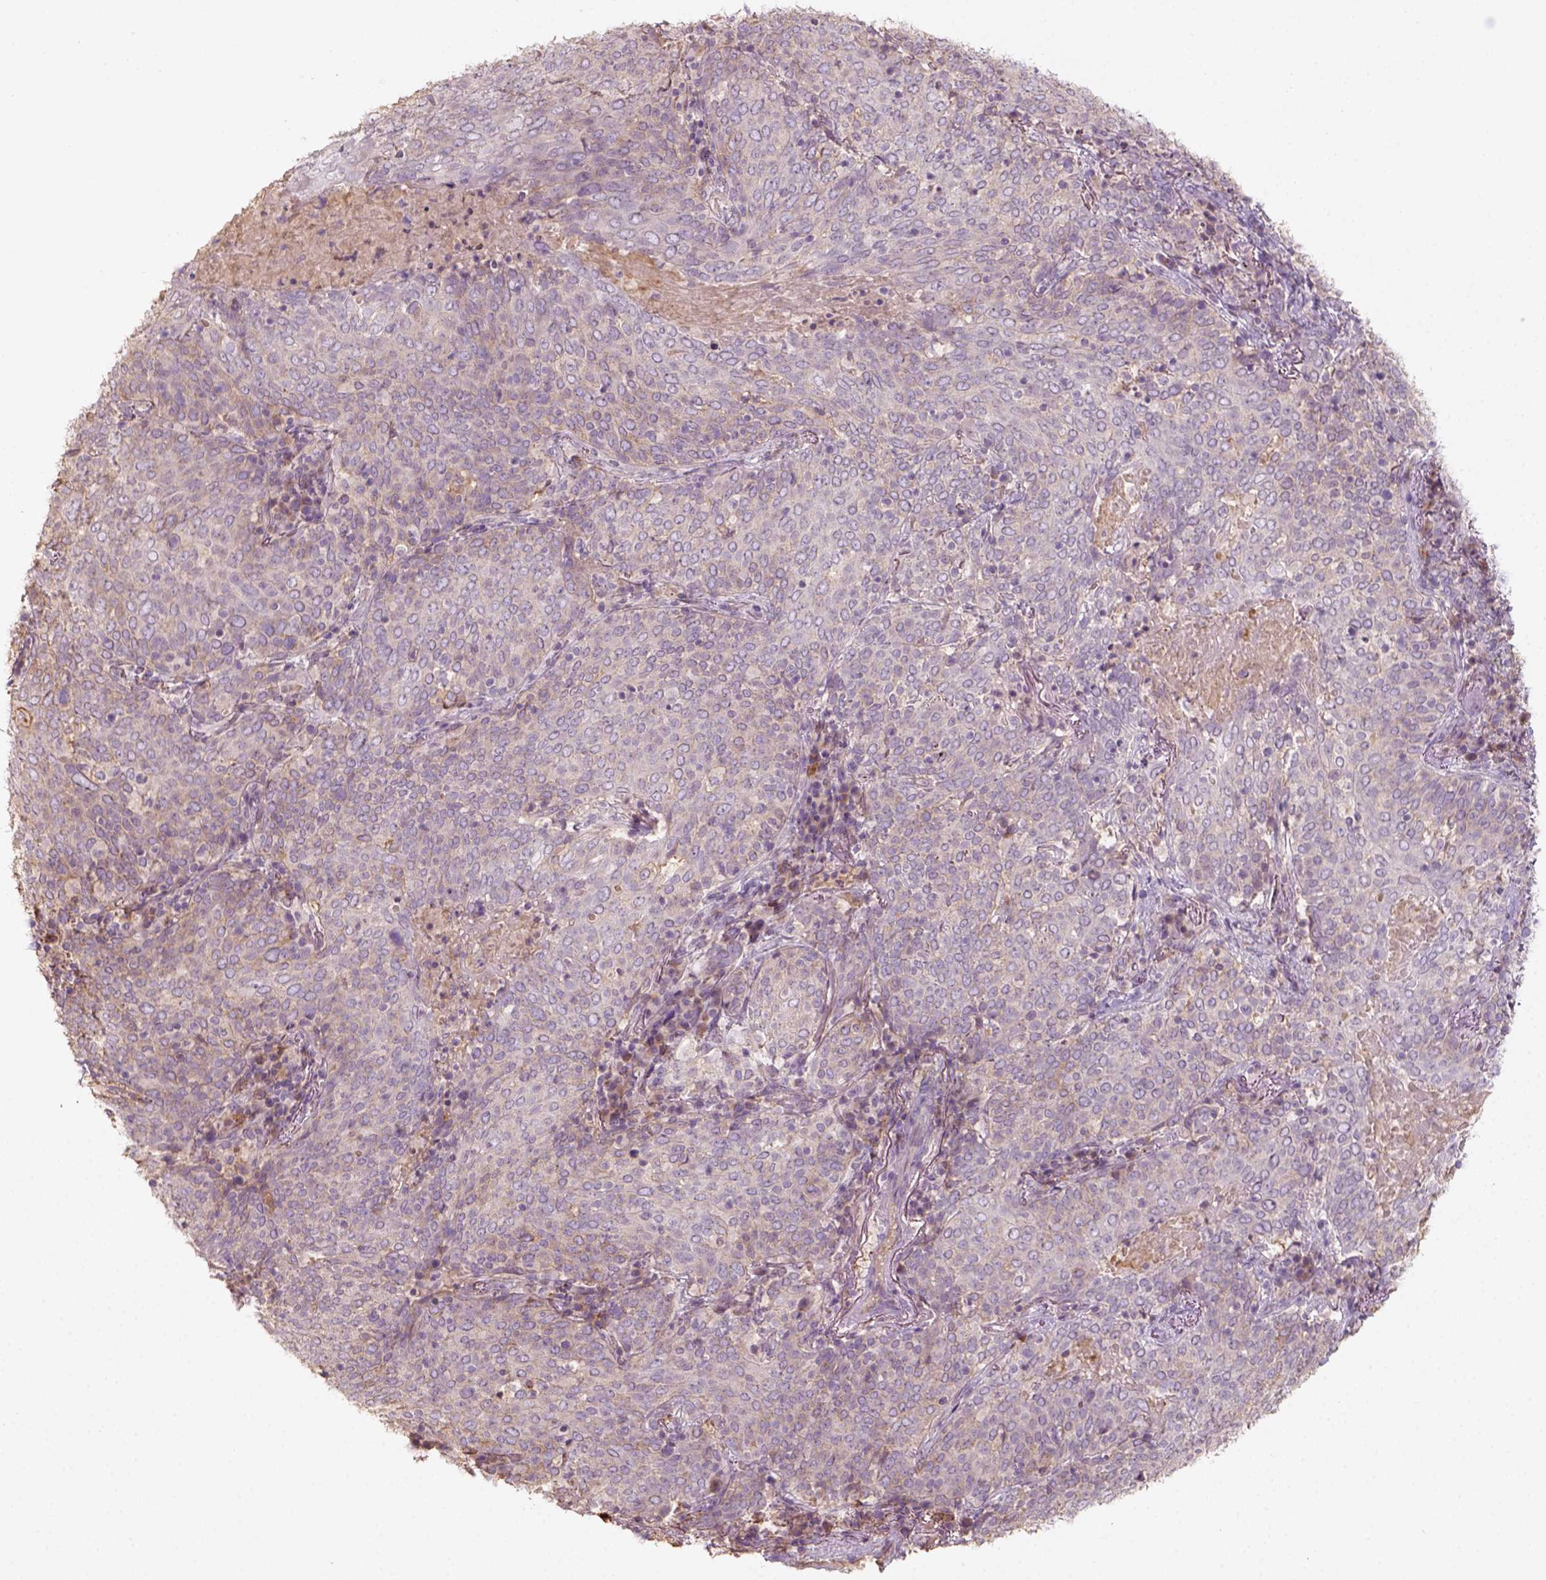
{"staining": {"intensity": "weak", "quantity": "25%-75%", "location": "cytoplasmic/membranous"}, "tissue": "lung cancer", "cell_type": "Tumor cells", "image_type": "cancer", "snomed": [{"axis": "morphology", "description": "Squamous cell carcinoma, NOS"}, {"axis": "topography", "description": "Lung"}], "caption": "Weak cytoplasmic/membranous protein staining is identified in about 25%-75% of tumor cells in lung cancer.", "gene": "AQP9", "patient": {"sex": "male", "age": 82}}